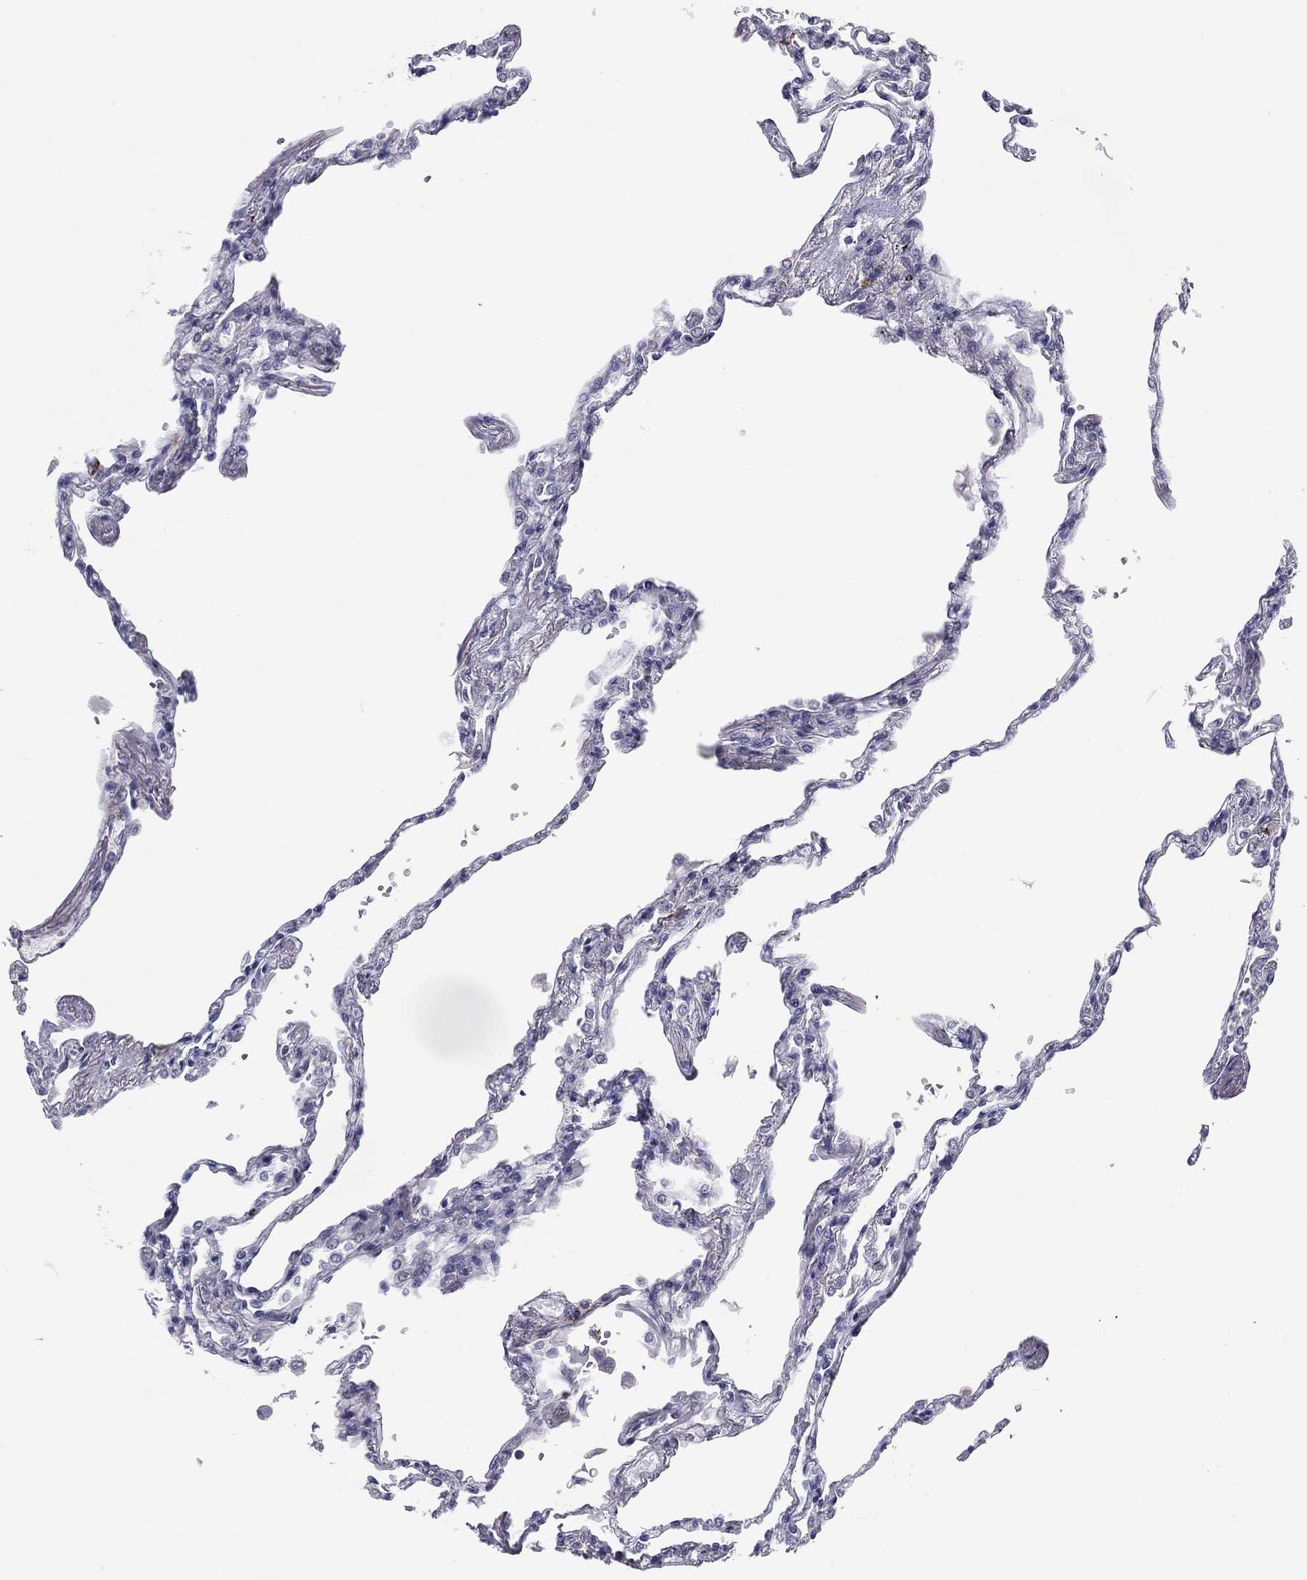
{"staining": {"intensity": "negative", "quantity": "none", "location": "none"}, "tissue": "lung", "cell_type": "Alveolar cells", "image_type": "normal", "snomed": [{"axis": "morphology", "description": "Normal tissue, NOS"}, {"axis": "topography", "description": "Lung"}], "caption": "Lung stained for a protein using immunohistochemistry (IHC) exhibits no expression alveolar cells.", "gene": "HLA", "patient": {"sex": "male", "age": 78}}